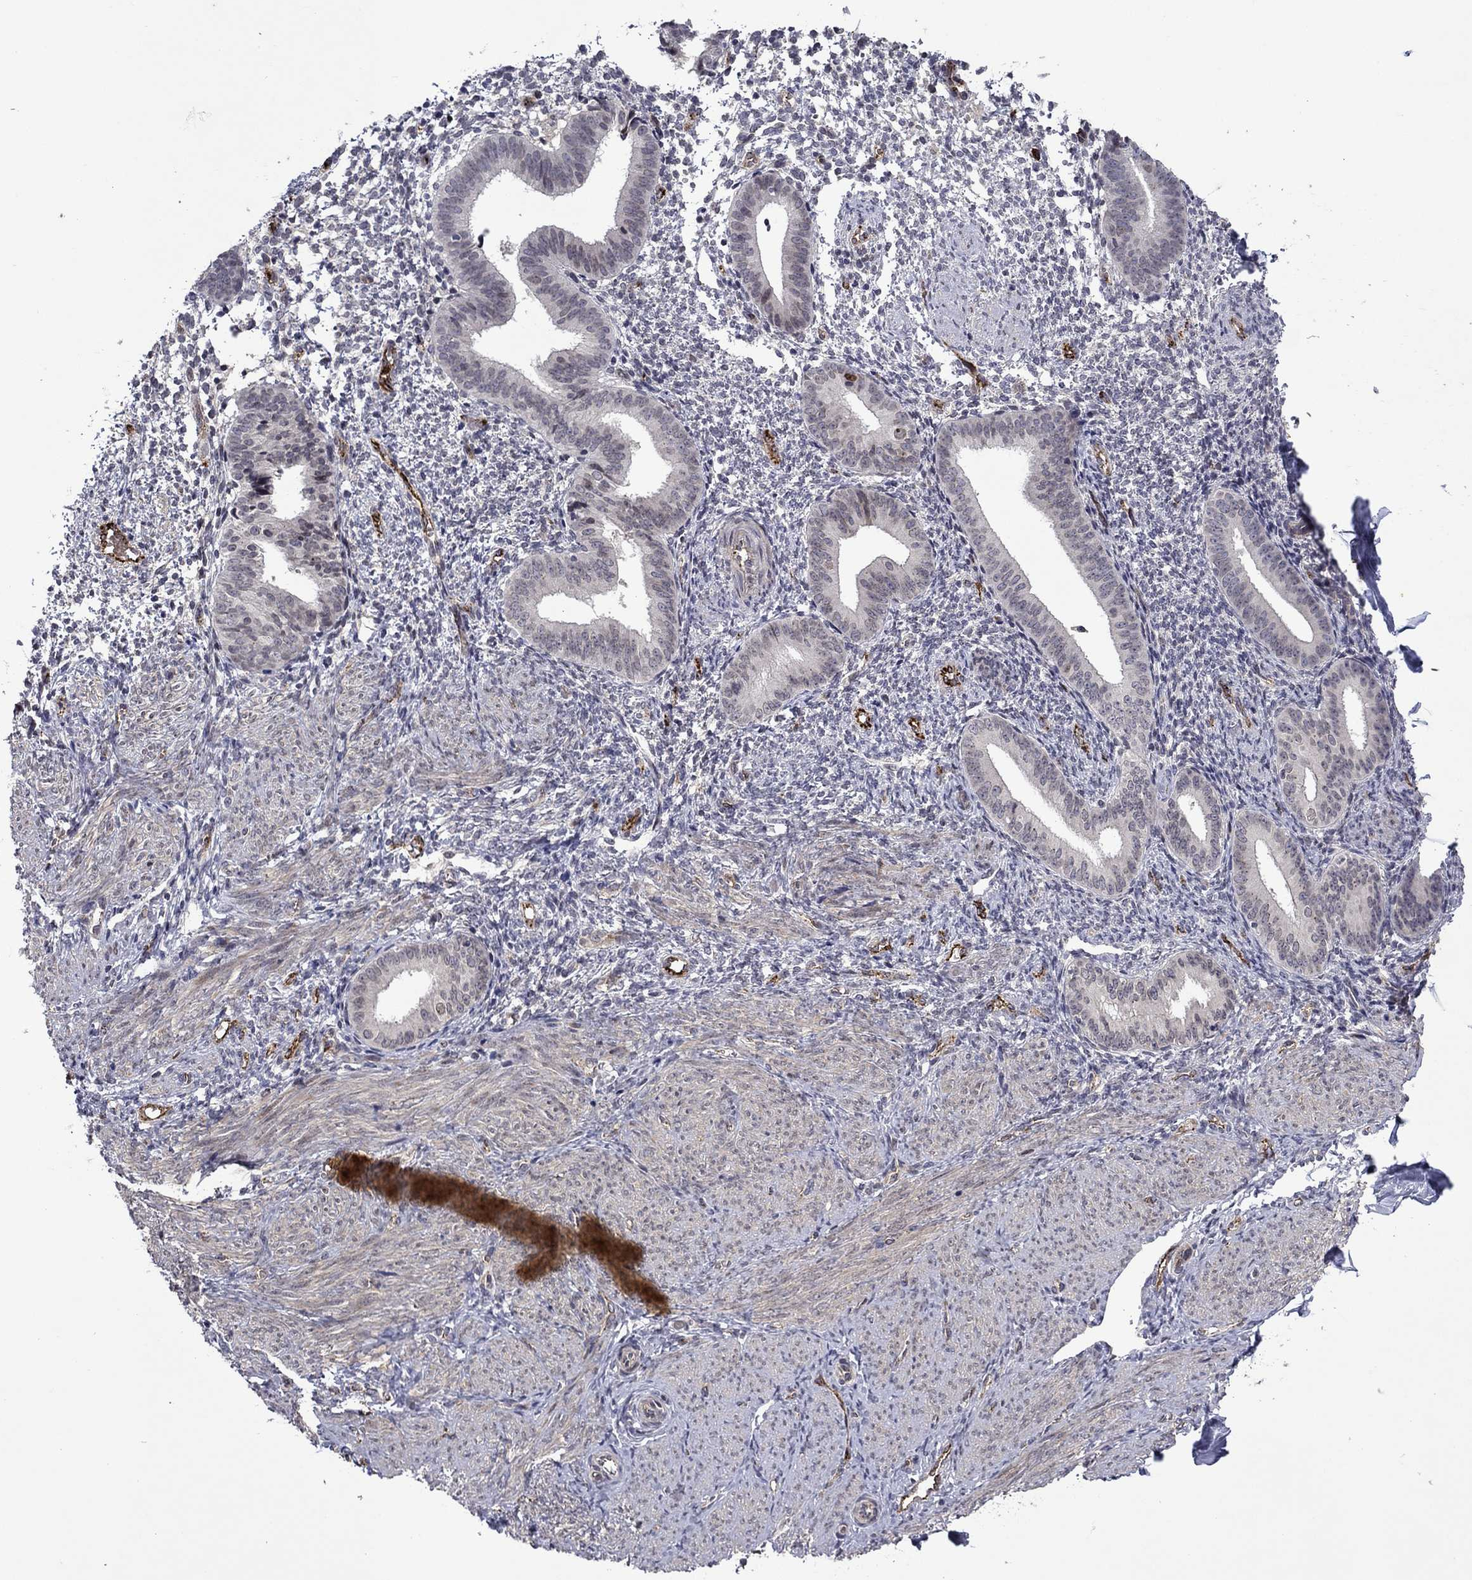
{"staining": {"intensity": "negative", "quantity": "none", "location": "none"}, "tissue": "endometrium", "cell_type": "Cells in endometrial stroma", "image_type": "normal", "snomed": [{"axis": "morphology", "description": "Normal tissue, NOS"}, {"axis": "topography", "description": "Endometrium"}], "caption": "High power microscopy photomicrograph of an immunohistochemistry (IHC) micrograph of normal endometrium, revealing no significant positivity in cells in endometrial stroma.", "gene": "SLITRK1", "patient": {"sex": "female", "age": 47}}